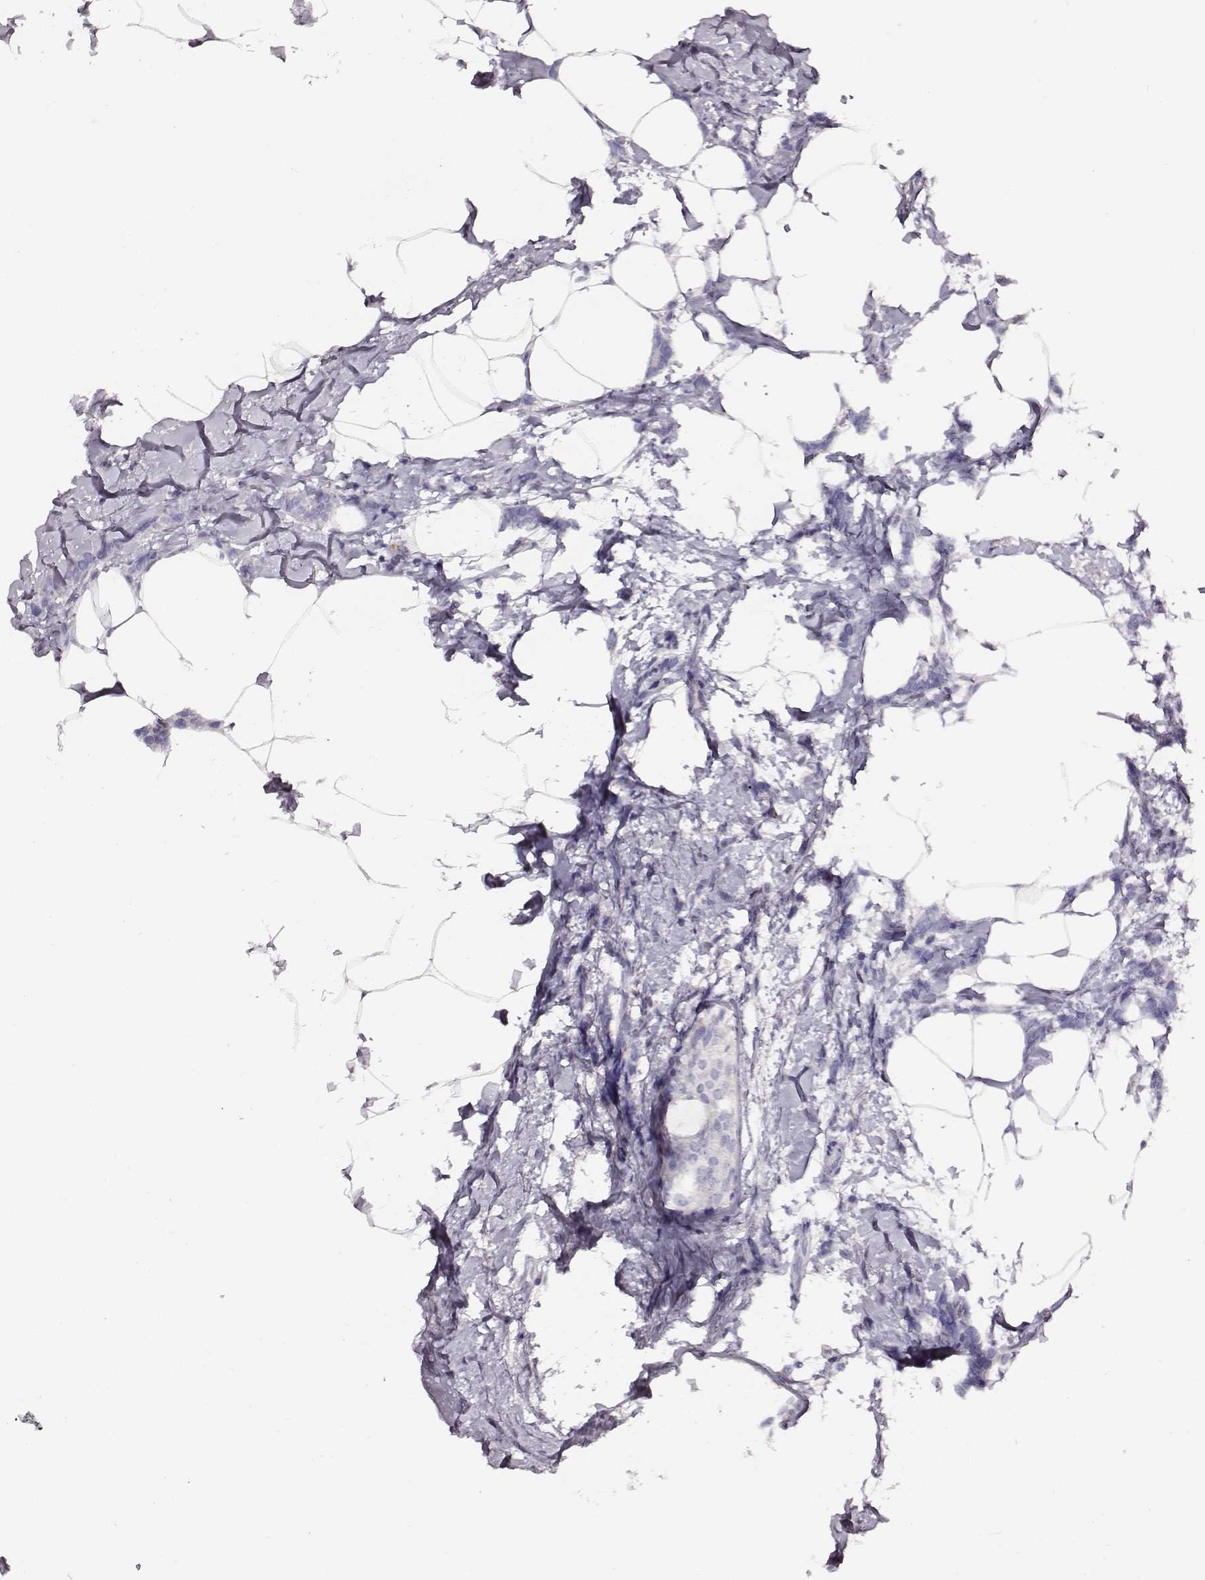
{"staining": {"intensity": "negative", "quantity": "none", "location": "none"}, "tissue": "breast cancer", "cell_type": "Tumor cells", "image_type": "cancer", "snomed": [{"axis": "morphology", "description": "Duct carcinoma"}, {"axis": "topography", "description": "Breast"}], "caption": "Invasive ductal carcinoma (breast) stained for a protein using IHC shows no expression tumor cells.", "gene": "AADAT", "patient": {"sex": "female", "age": 40}}